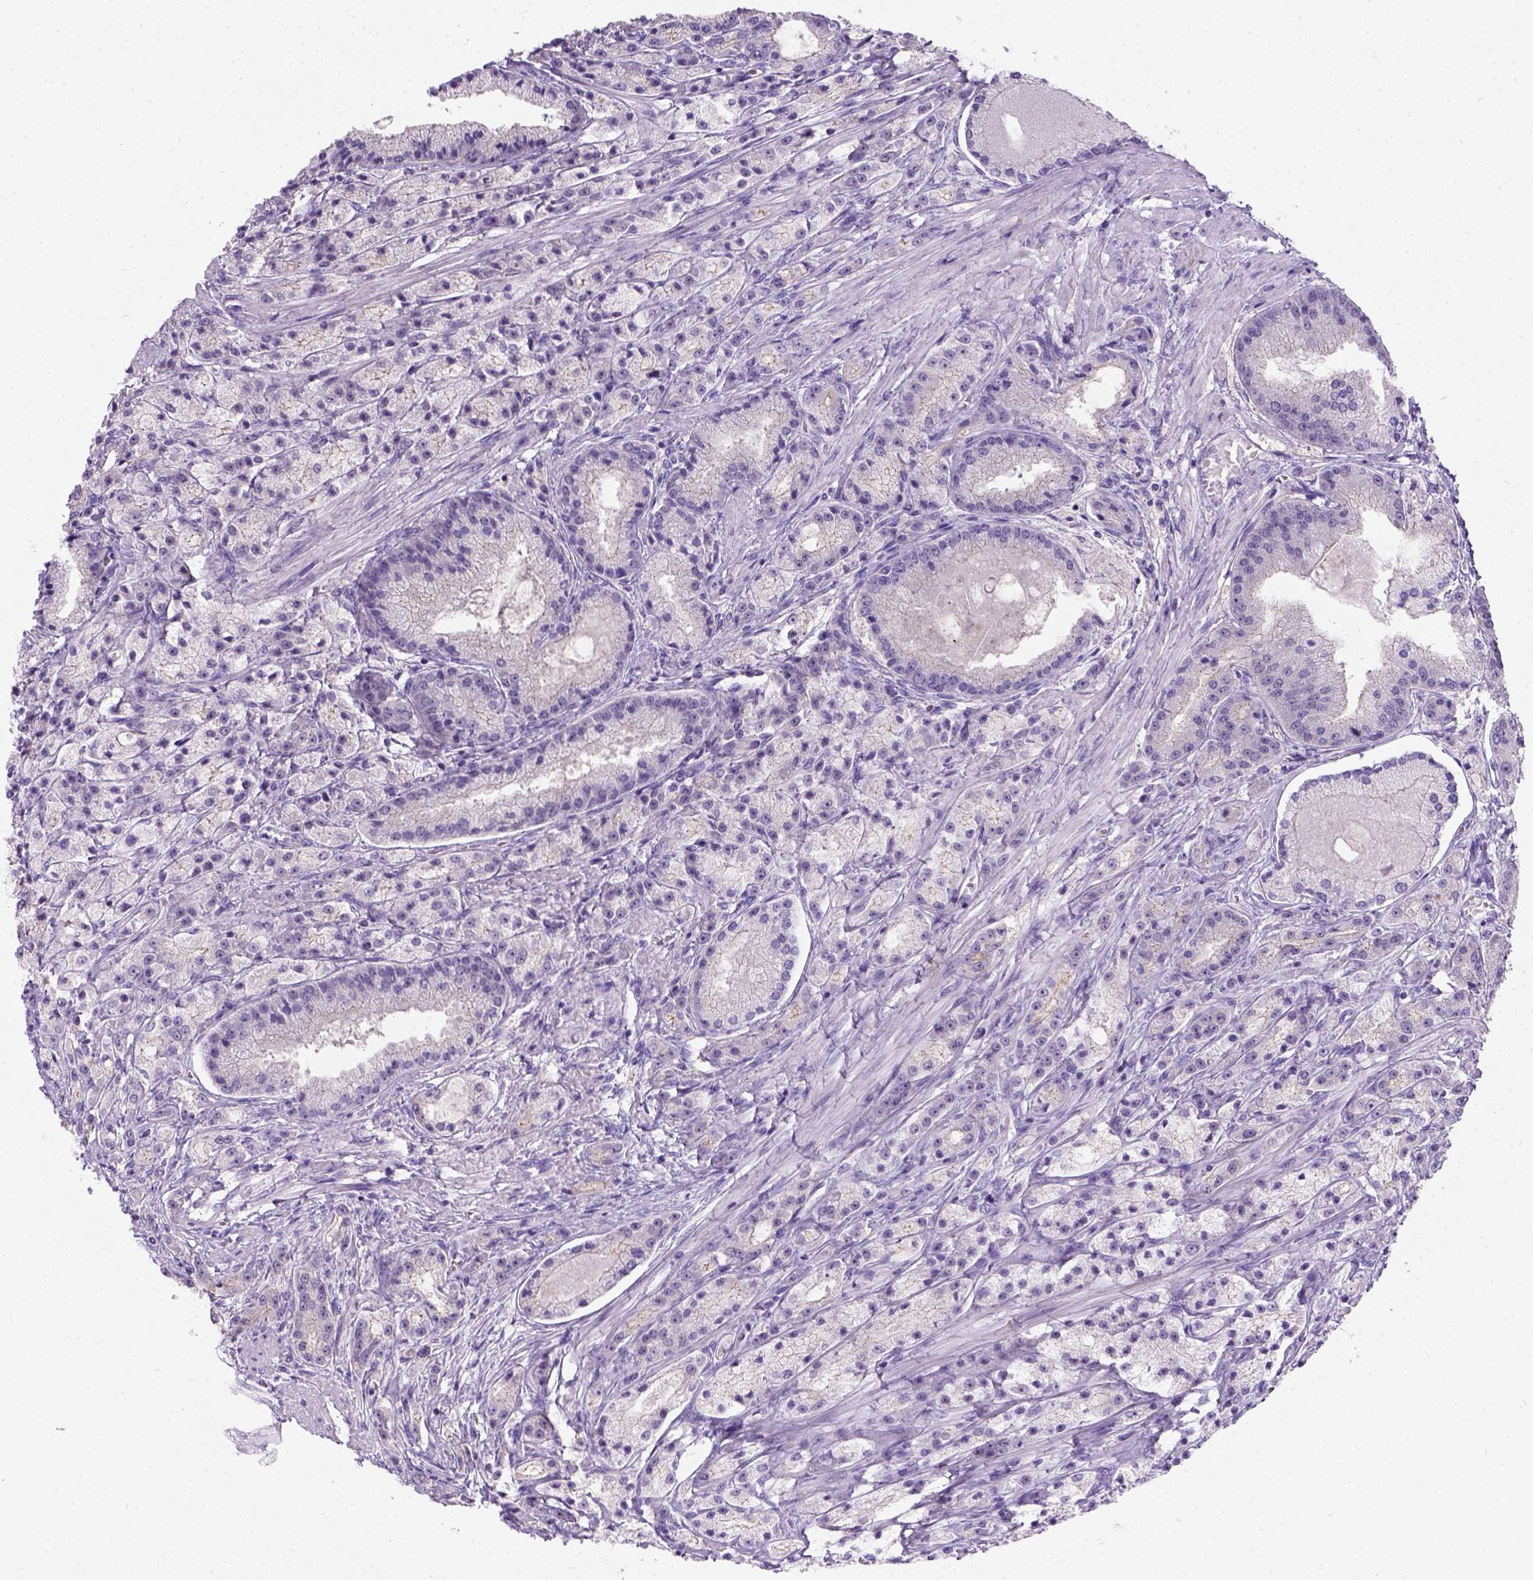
{"staining": {"intensity": "negative", "quantity": "none", "location": "none"}, "tissue": "prostate cancer", "cell_type": "Tumor cells", "image_type": "cancer", "snomed": [{"axis": "morphology", "description": "Adenocarcinoma, High grade"}, {"axis": "topography", "description": "Prostate"}], "caption": "The image demonstrates no staining of tumor cells in prostate cancer. (DAB IHC visualized using brightfield microscopy, high magnification).", "gene": "C20orf144", "patient": {"sex": "male", "age": 67}}